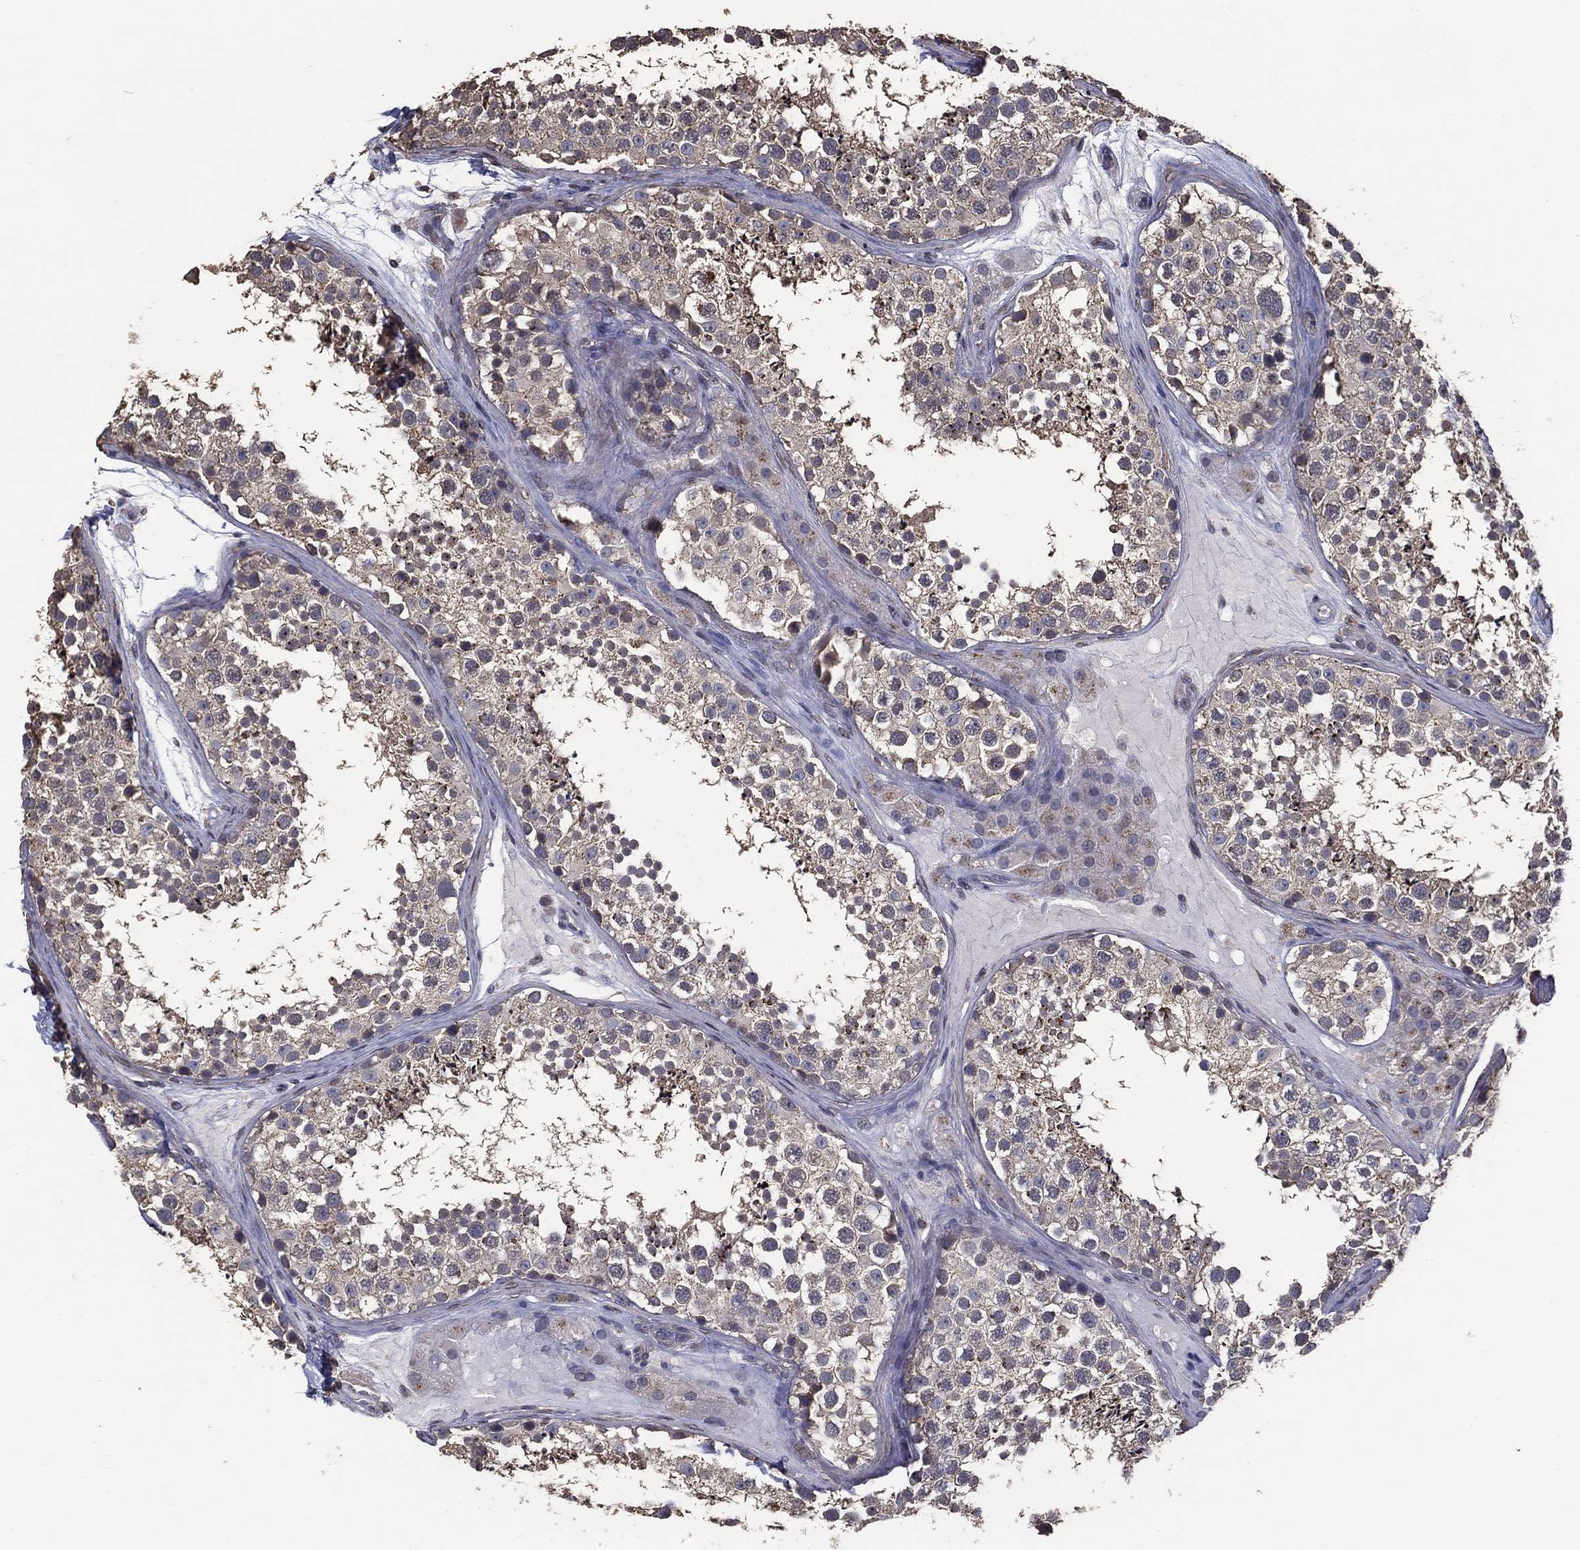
{"staining": {"intensity": "moderate", "quantity": "<25%", "location": "cytoplasmic/membranous"}, "tissue": "testis", "cell_type": "Cells in seminiferous ducts", "image_type": "normal", "snomed": [{"axis": "morphology", "description": "Normal tissue, NOS"}, {"axis": "topography", "description": "Testis"}], "caption": "Immunohistochemistry photomicrograph of normal testis: human testis stained using IHC reveals low levels of moderate protein expression localized specifically in the cytoplasmic/membranous of cells in seminiferous ducts, appearing as a cytoplasmic/membranous brown color.", "gene": "GPR183", "patient": {"sex": "male", "age": 41}}